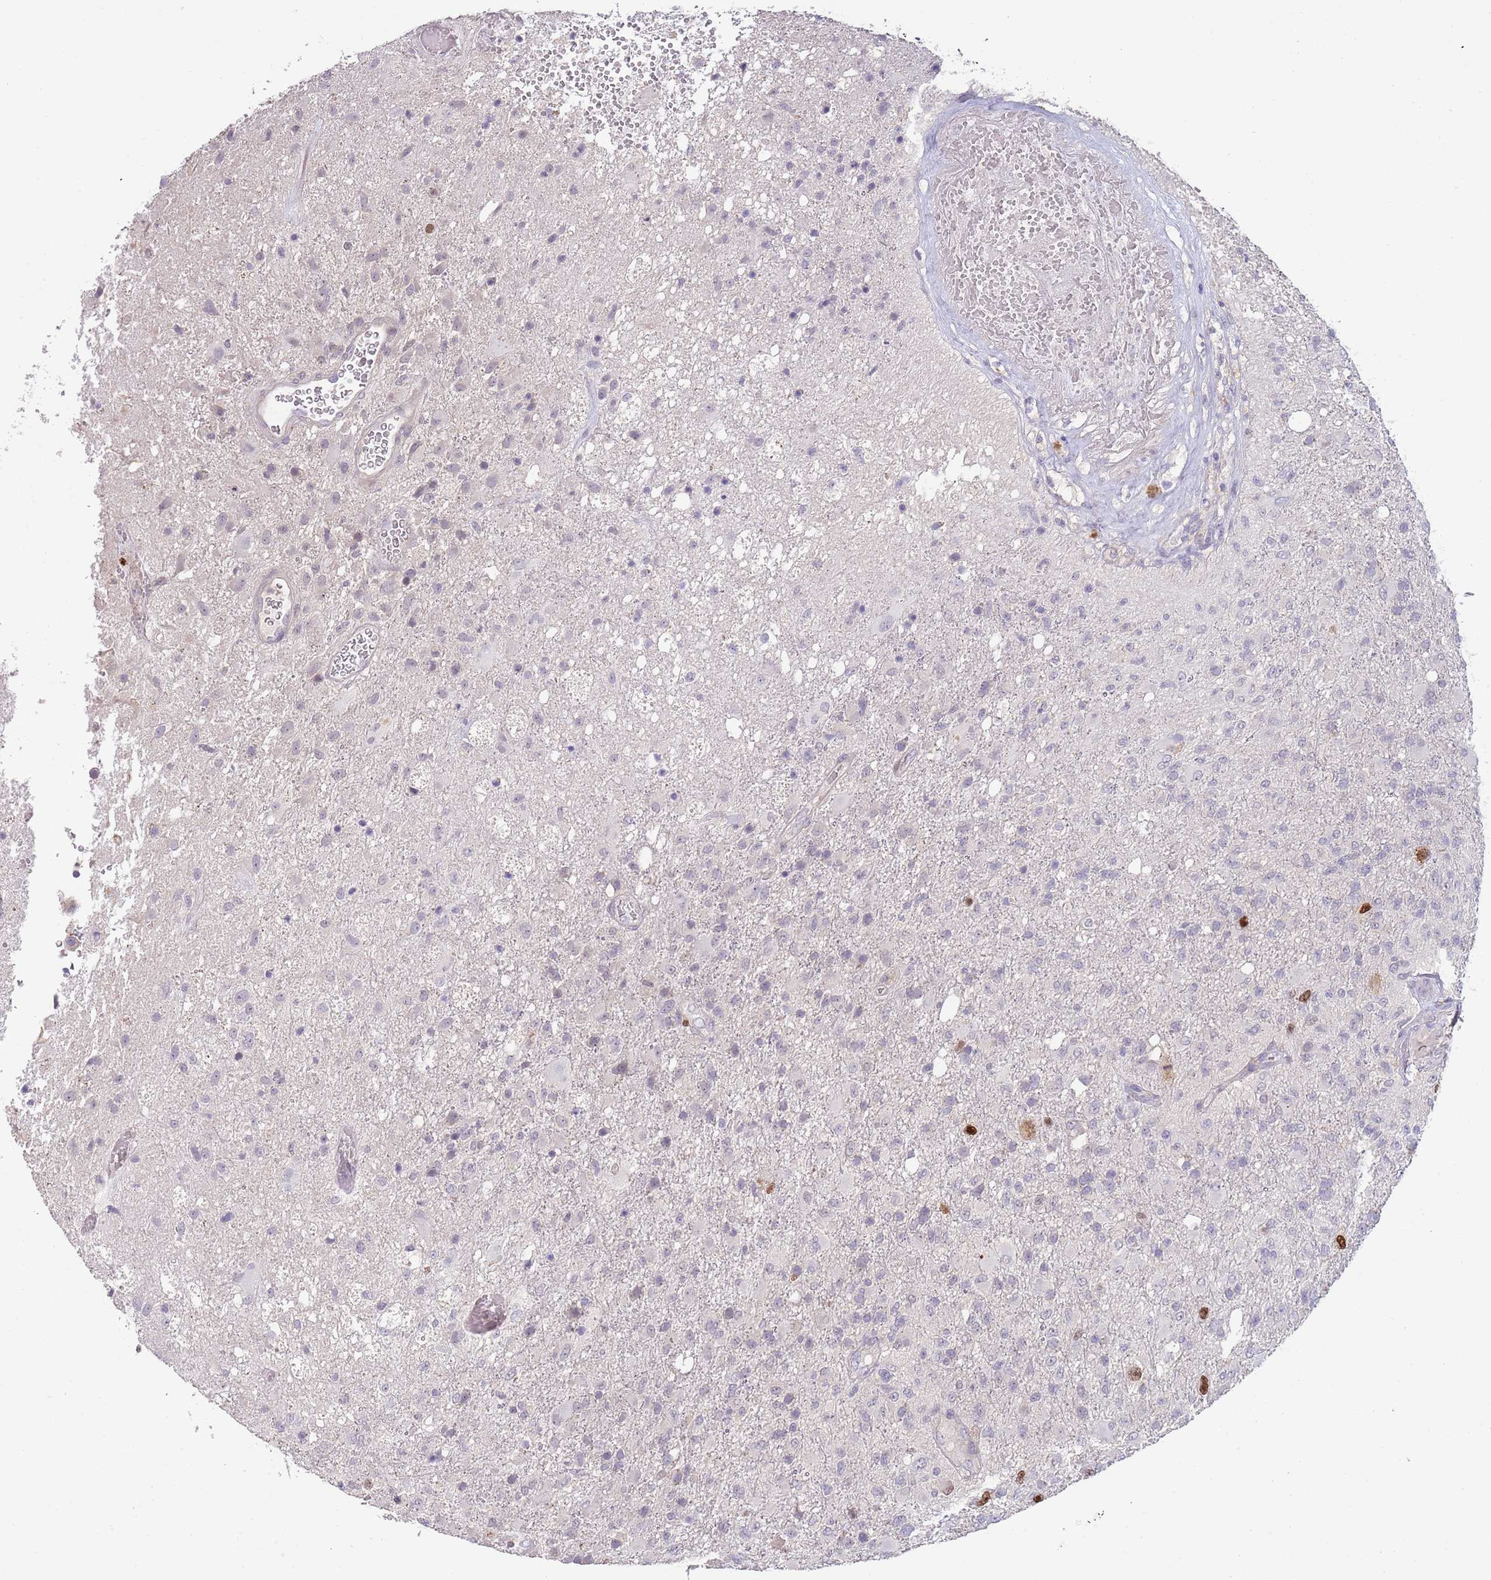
{"staining": {"intensity": "strong", "quantity": "<25%", "location": "nuclear"}, "tissue": "glioma", "cell_type": "Tumor cells", "image_type": "cancer", "snomed": [{"axis": "morphology", "description": "Glioma, malignant, High grade"}, {"axis": "topography", "description": "Brain"}], "caption": "Human malignant glioma (high-grade) stained with a brown dye reveals strong nuclear positive expression in about <25% of tumor cells.", "gene": "PIMREG", "patient": {"sex": "female", "age": 74}}